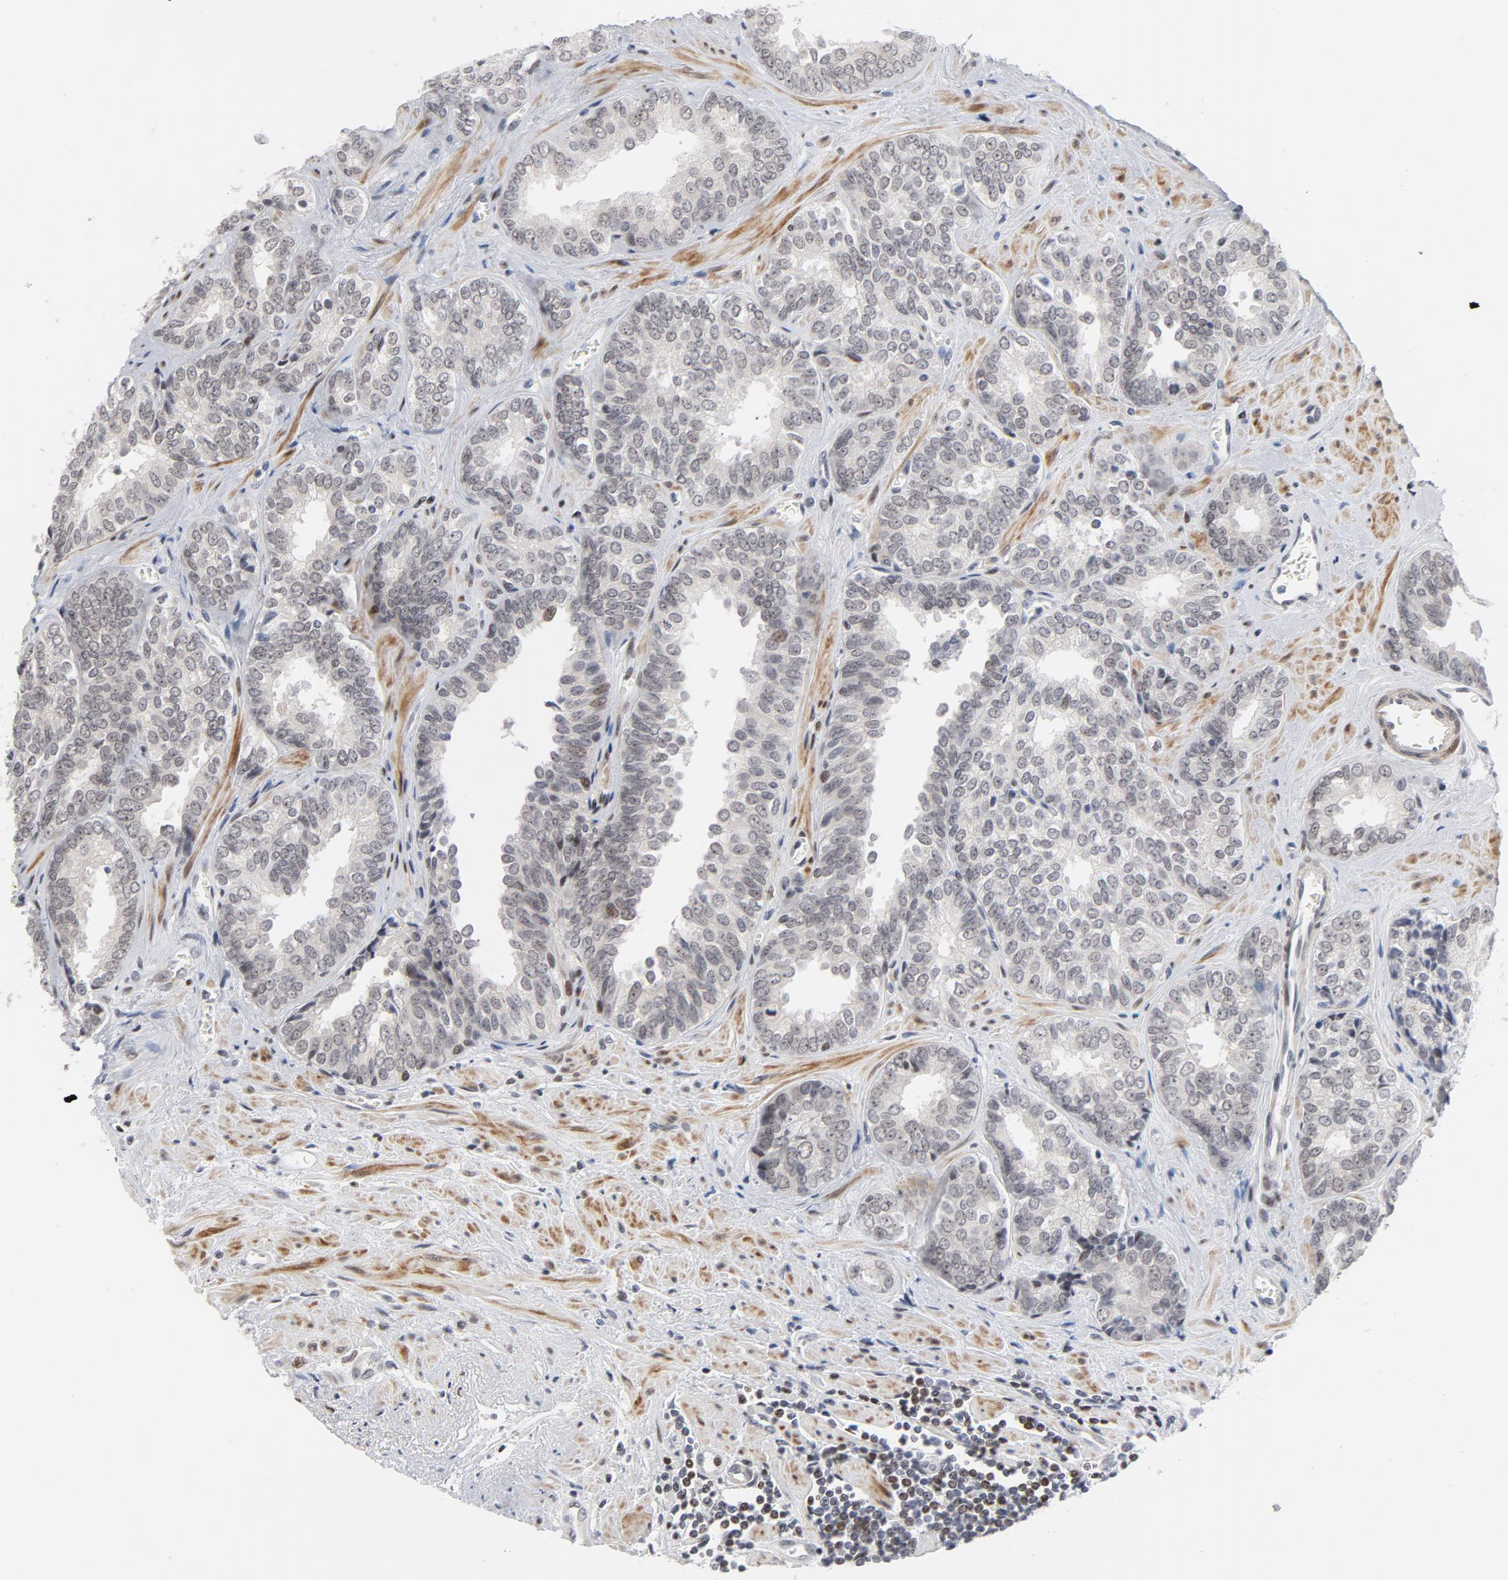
{"staining": {"intensity": "weak", "quantity": "<25%", "location": "nuclear"}, "tissue": "prostate cancer", "cell_type": "Tumor cells", "image_type": "cancer", "snomed": [{"axis": "morphology", "description": "Adenocarcinoma, High grade"}, {"axis": "topography", "description": "Prostate"}], "caption": "DAB (3,3'-diaminobenzidine) immunohistochemical staining of prostate cancer shows no significant positivity in tumor cells.", "gene": "NFIC", "patient": {"sex": "male", "age": 67}}